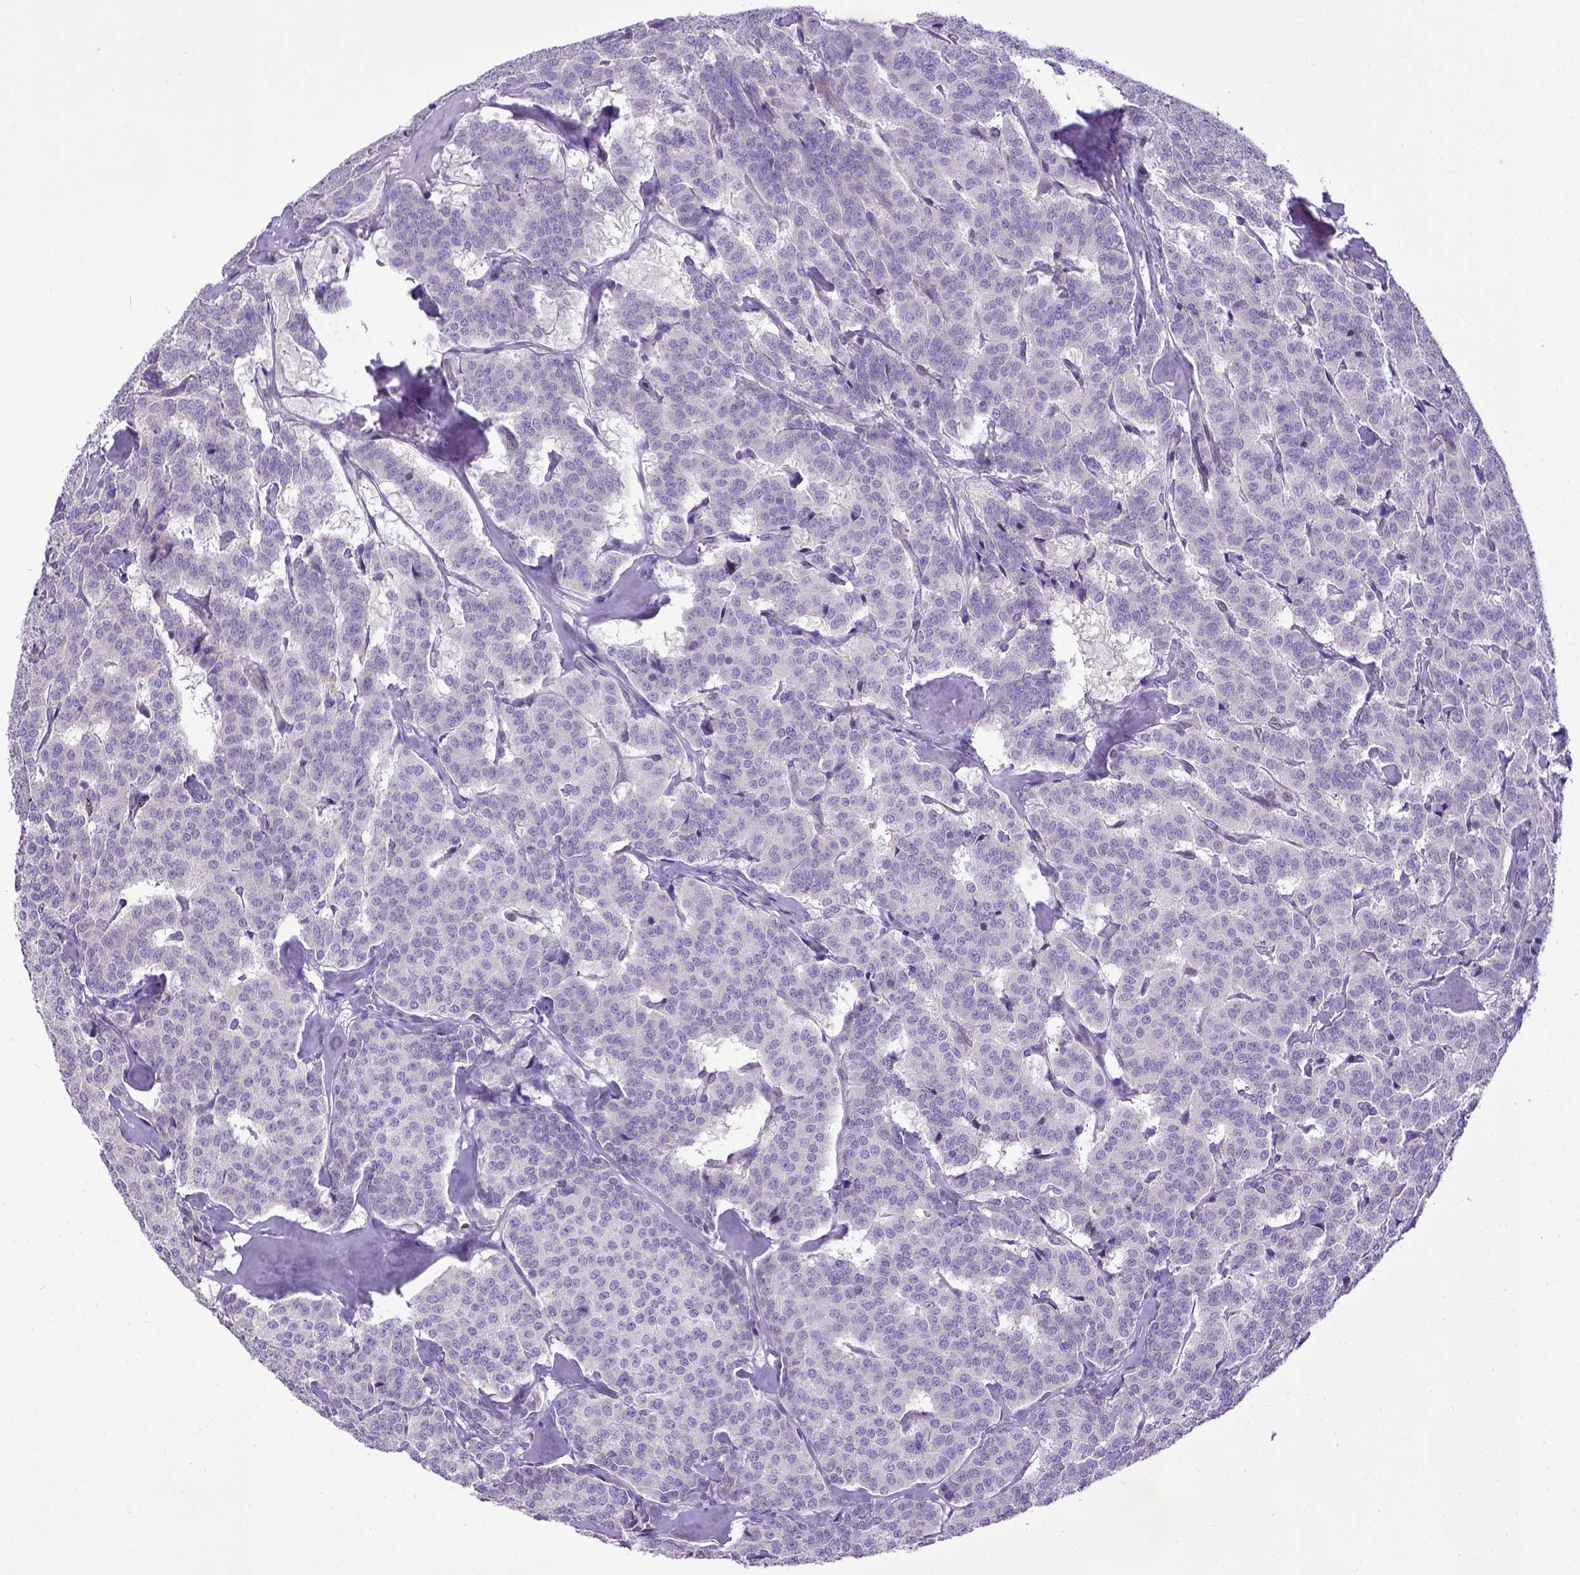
{"staining": {"intensity": "negative", "quantity": "none", "location": "none"}, "tissue": "carcinoid", "cell_type": "Tumor cells", "image_type": "cancer", "snomed": [{"axis": "morphology", "description": "Normal tissue, NOS"}, {"axis": "morphology", "description": "Carcinoid, malignant, NOS"}, {"axis": "topography", "description": "Lung"}], "caption": "An image of human carcinoid is negative for staining in tumor cells.", "gene": "CD40", "patient": {"sex": "female", "age": 46}}